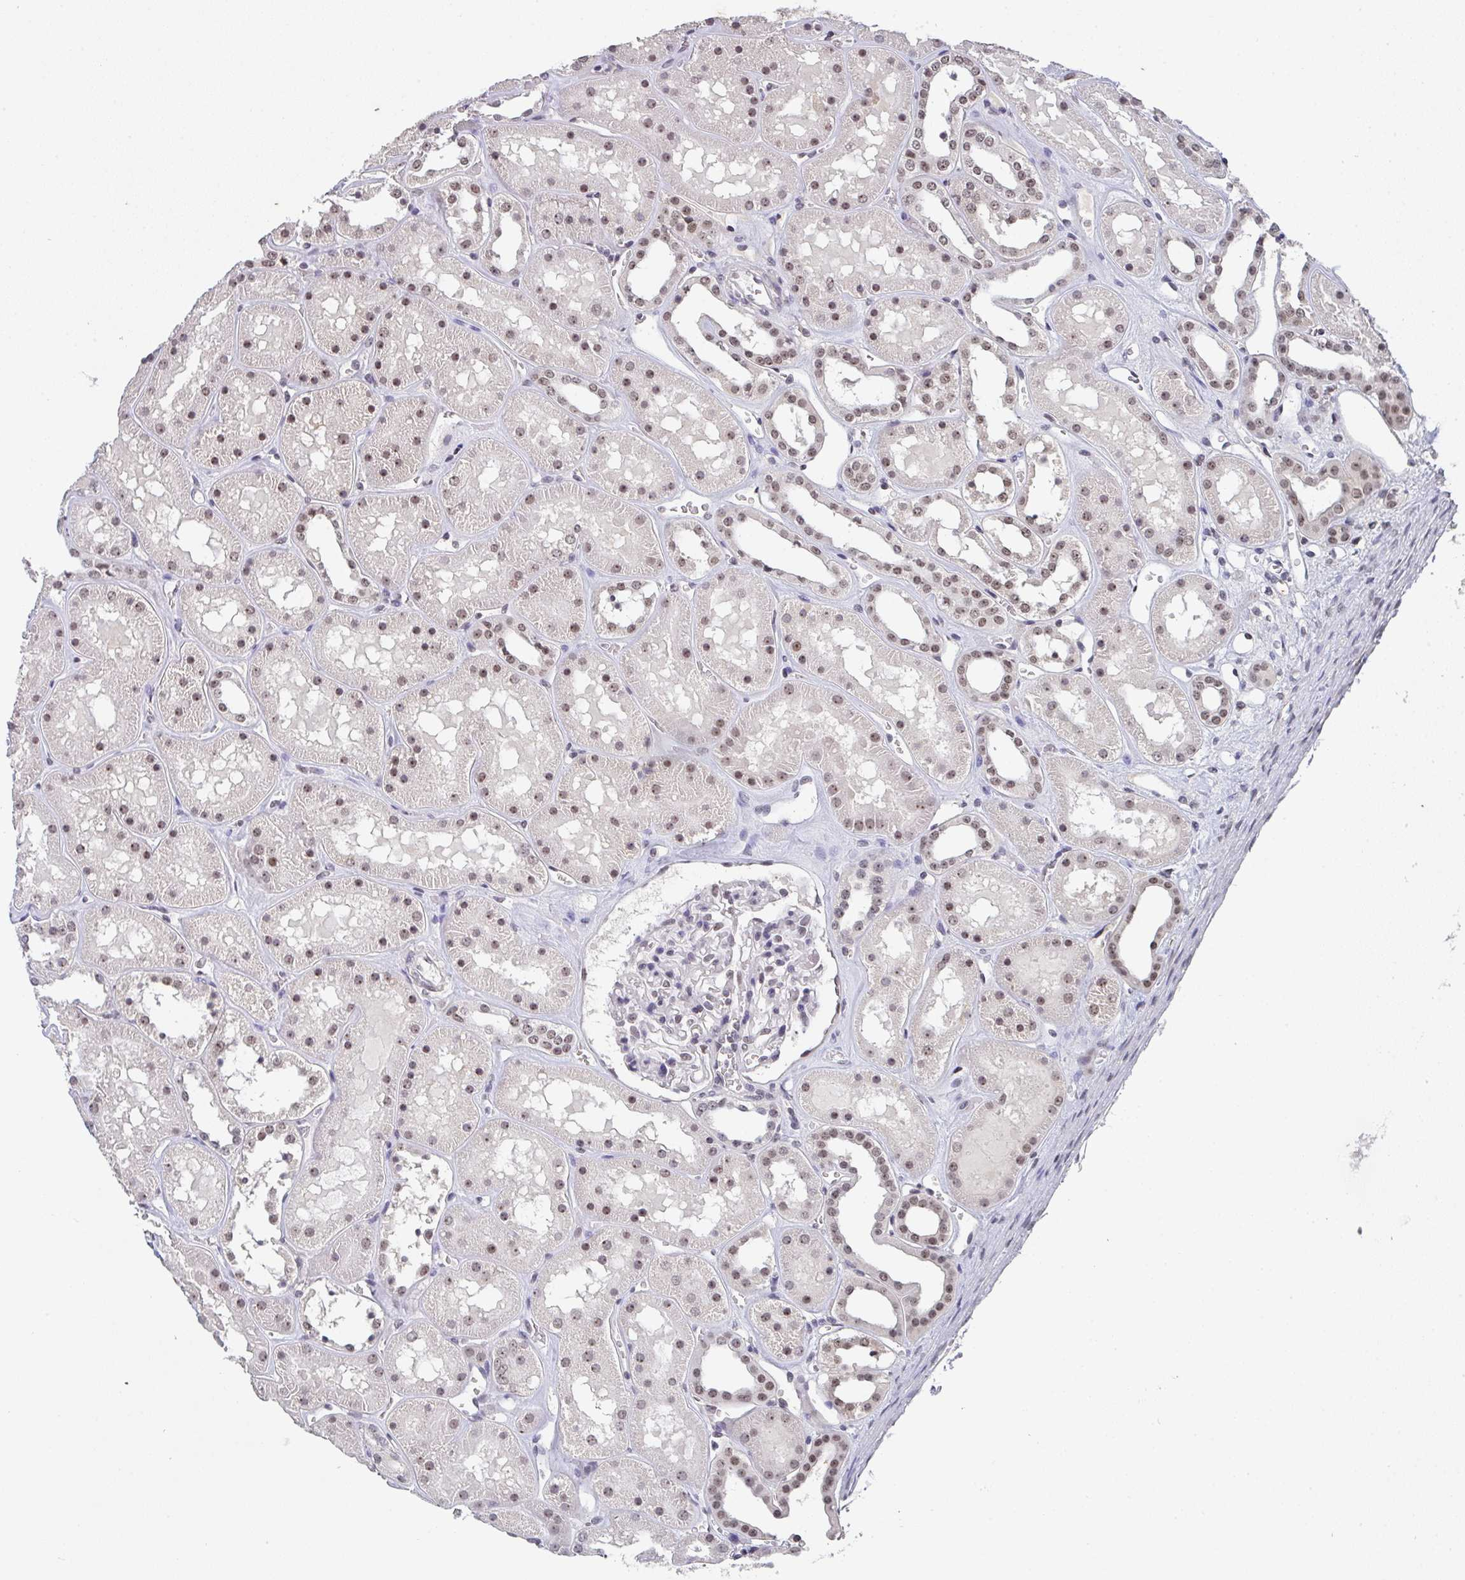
{"staining": {"intensity": "weak", "quantity": "<25%", "location": "nuclear"}, "tissue": "kidney", "cell_type": "Cells in glomeruli", "image_type": "normal", "snomed": [{"axis": "morphology", "description": "Normal tissue, NOS"}, {"axis": "topography", "description": "Kidney"}], "caption": "High magnification brightfield microscopy of normal kidney stained with DAB (brown) and counterstained with hematoxylin (blue): cells in glomeruli show no significant expression. (Stains: DAB IHC with hematoxylin counter stain, Microscopy: brightfield microscopy at high magnification).", "gene": "DKC1", "patient": {"sex": "female", "age": 41}}